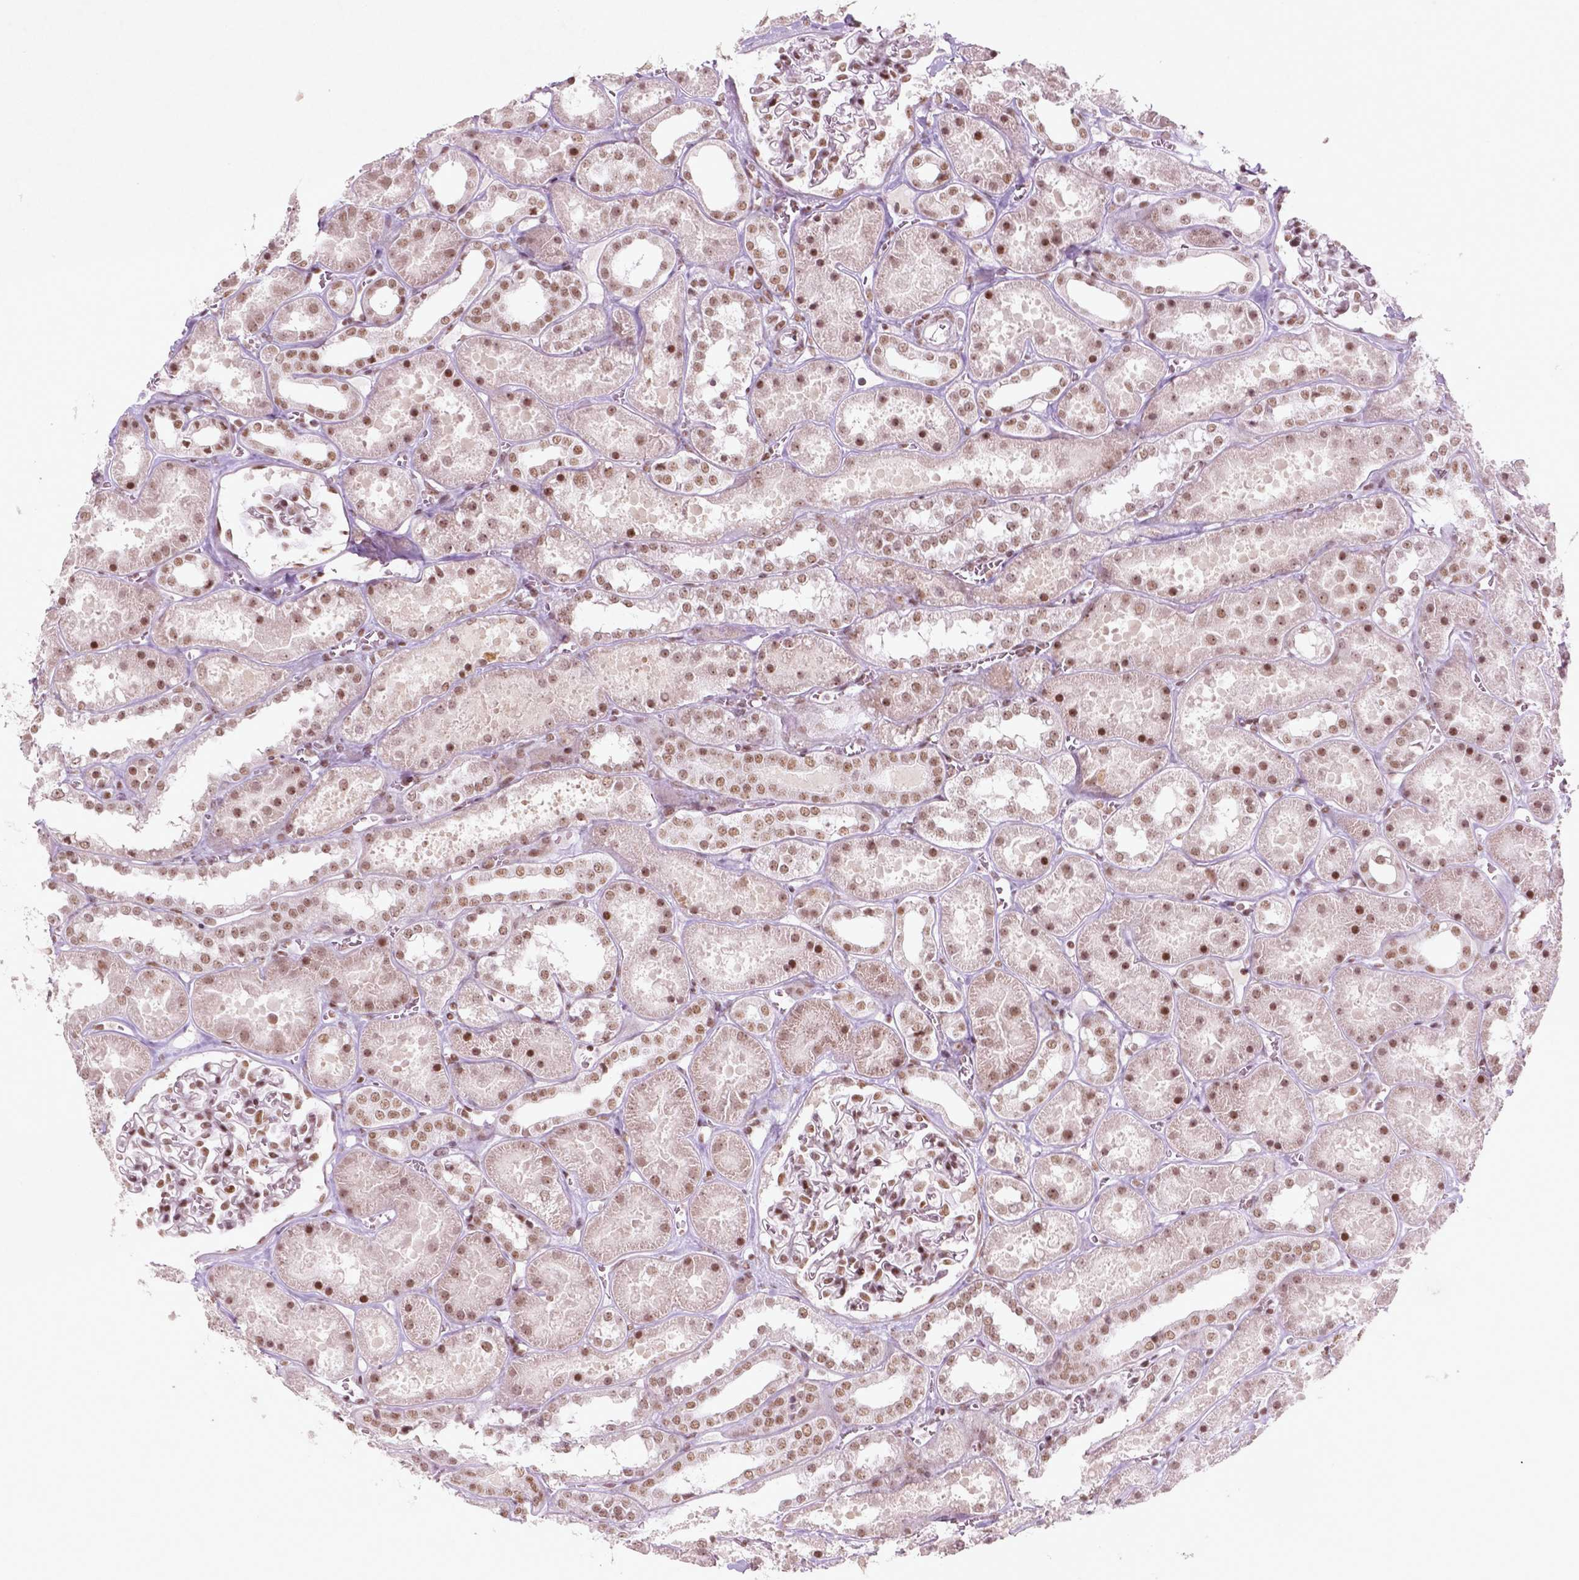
{"staining": {"intensity": "moderate", "quantity": ">75%", "location": "nuclear"}, "tissue": "kidney", "cell_type": "Cells in glomeruli", "image_type": "normal", "snomed": [{"axis": "morphology", "description": "Normal tissue, NOS"}, {"axis": "topography", "description": "Kidney"}], "caption": "Protein analysis of benign kidney exhibits moderate nuclear positivity in about >75% of cells in glomeruli. (brown staining indicates protein expression, while blue staining denotes nuclei).", "gene": "HMG20B", "patient": {"sex": "female", "age": 41}}